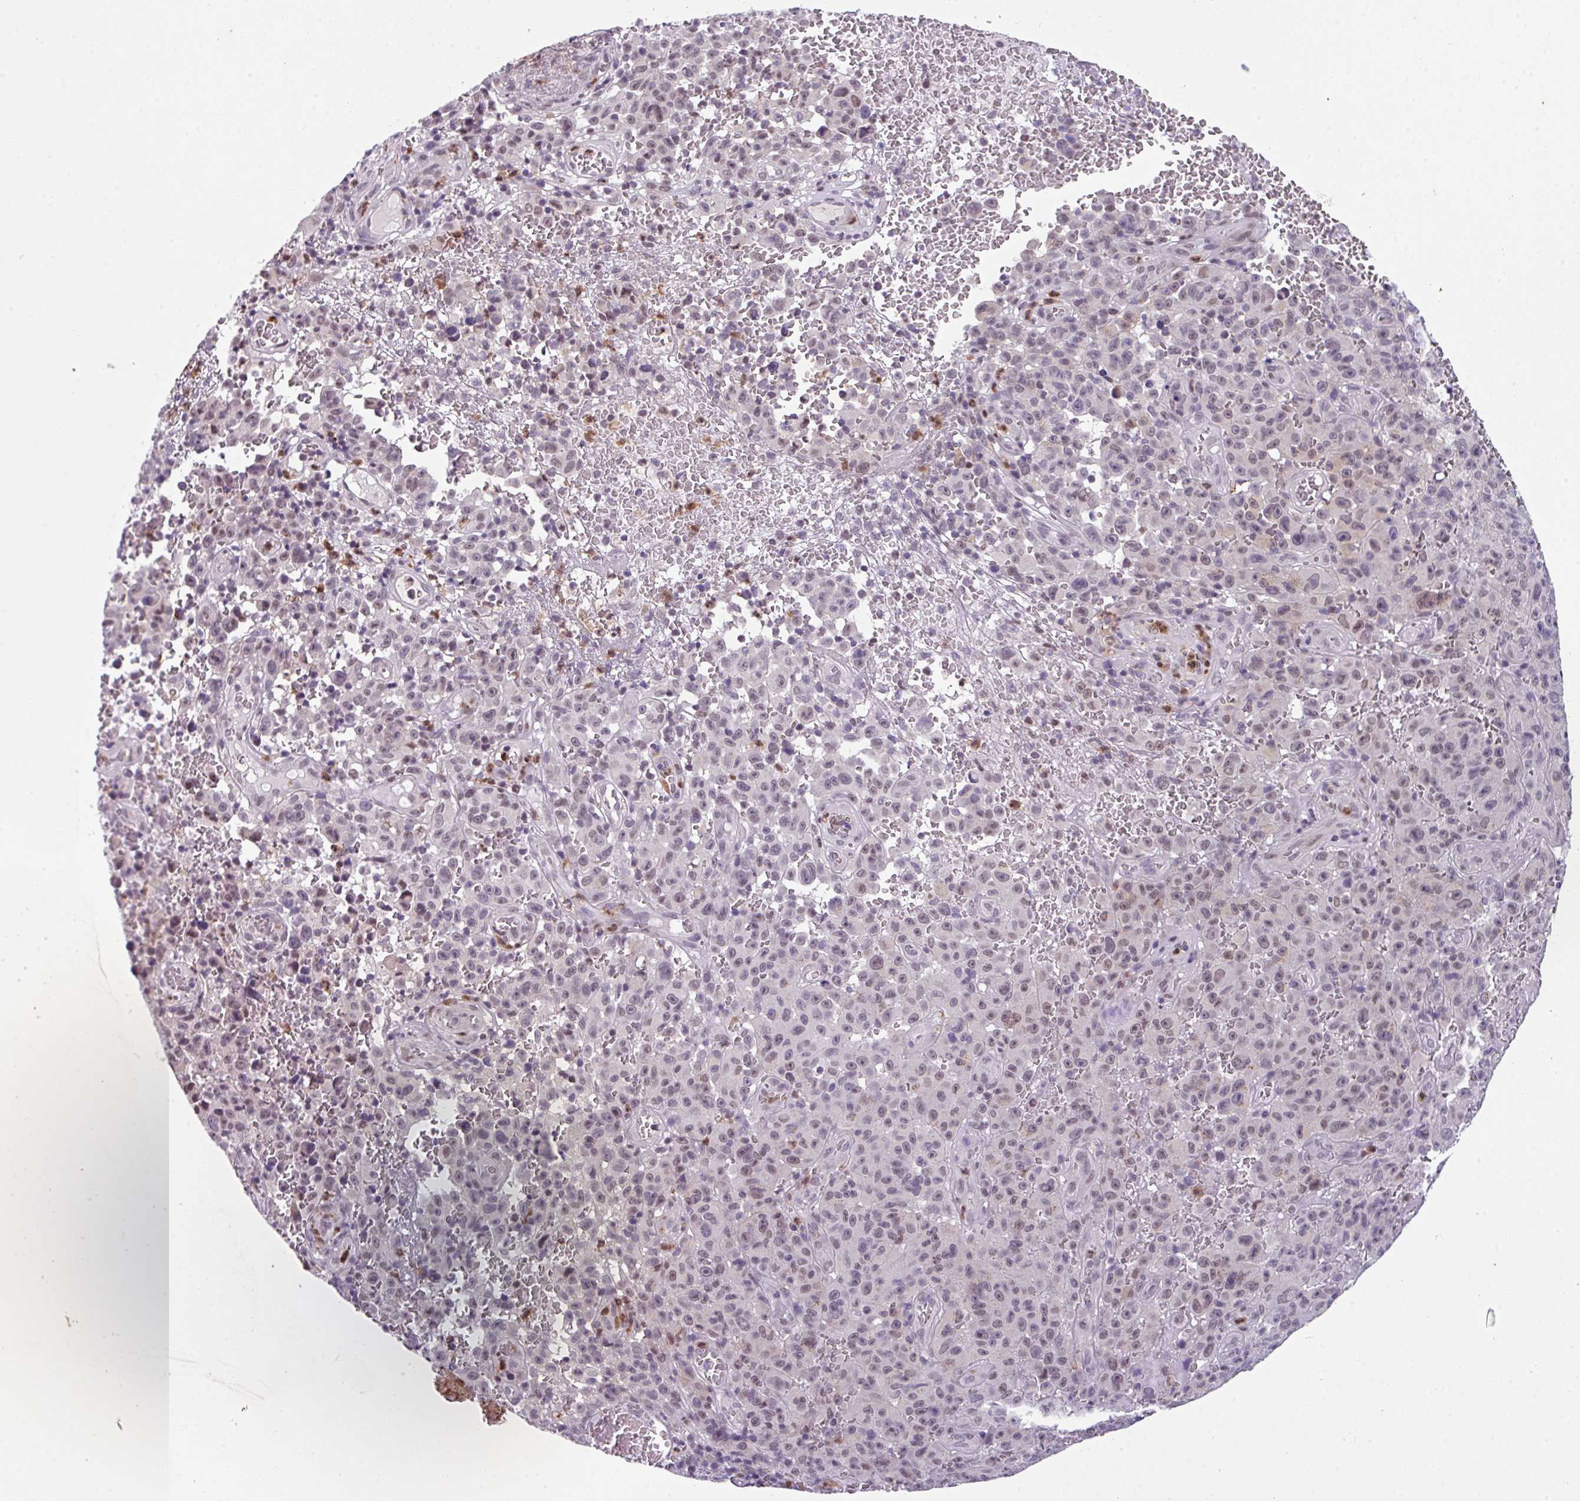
{"staining": {"intensity": "weak", "quantity": "<25%", "location": "nuclear"}, "tissue": "melanoma", "cell_type": "Tumor cells", "image_type": "cancer", "snomed": [{"axis": "morphology", "description": "Malignant melanoma, NOS"}, {"axis": "topography", "description": "Skin"}], "caption": "An image of malignant melanoma stained for a protein reveals no brown staining in tumor cells. (DAB (3,3'-diaminobenzidine) immunohistochemistry, high magnification).", "gene": "ZFP3", "patient": {"sex": "female", "age": 82}}